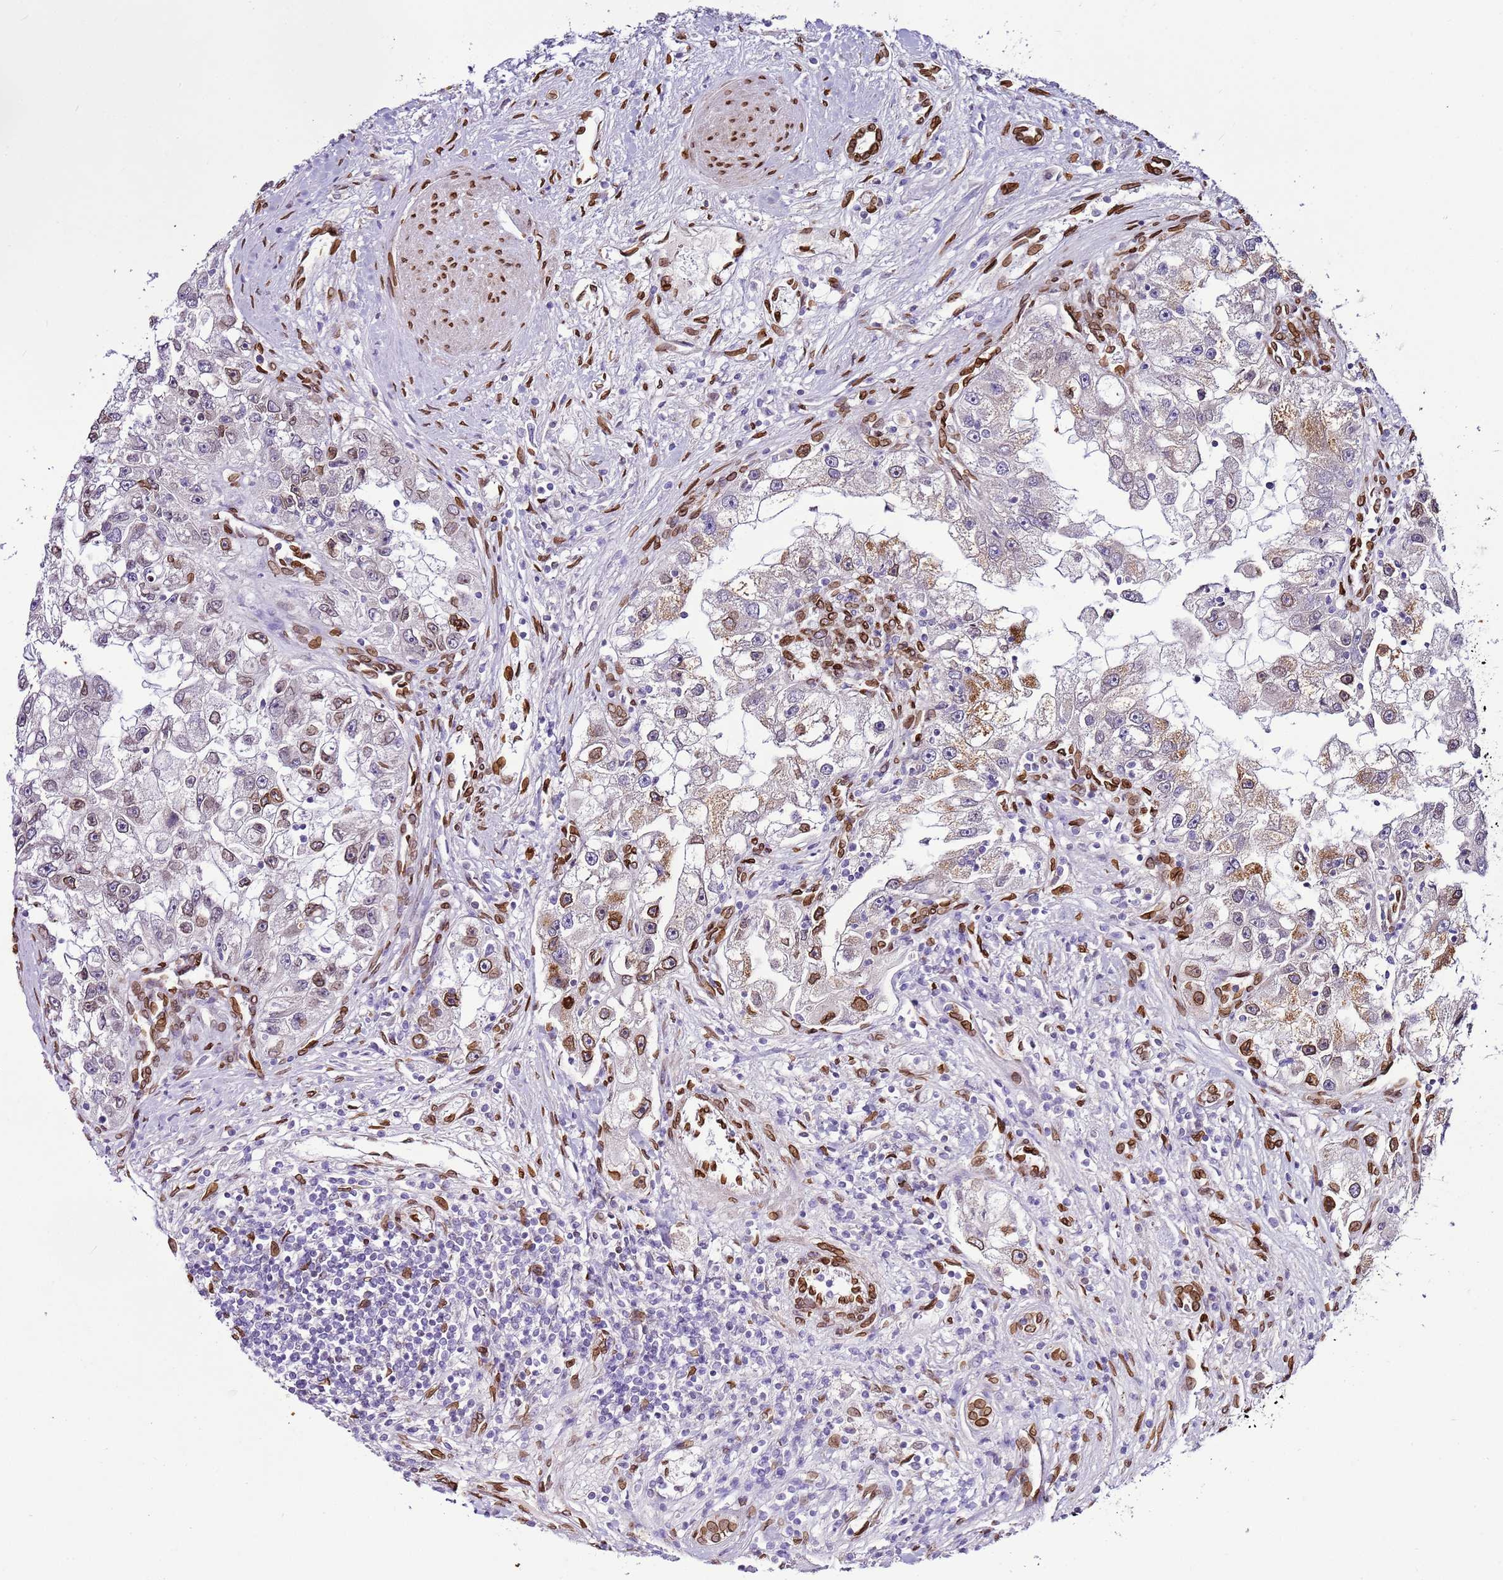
{"staining": {"intensity": "moderate", "quantity": "25%-75%", "location": "cytoplasmic/membranous,nuclear"}, "tissue": "renal cancer", "cell_type": "Tumor cells", "image_type": "cancer", "snomed": [{"axis": "morphology", "description": "Adenocarcinoma, NOS"}, {"axis": "topography", "description": "Kidney"}], "caption": "Protein analysis of renal cancer tissue shows moderate cytoplasmic/membranous and nuclear expression in approximately 25%-75% of tumor cells. The protein of interest is shown in brown color, while the nuclei are stained blue.", "gene": "TMEM47", "patient": {"sex": "male", "age": 63}}